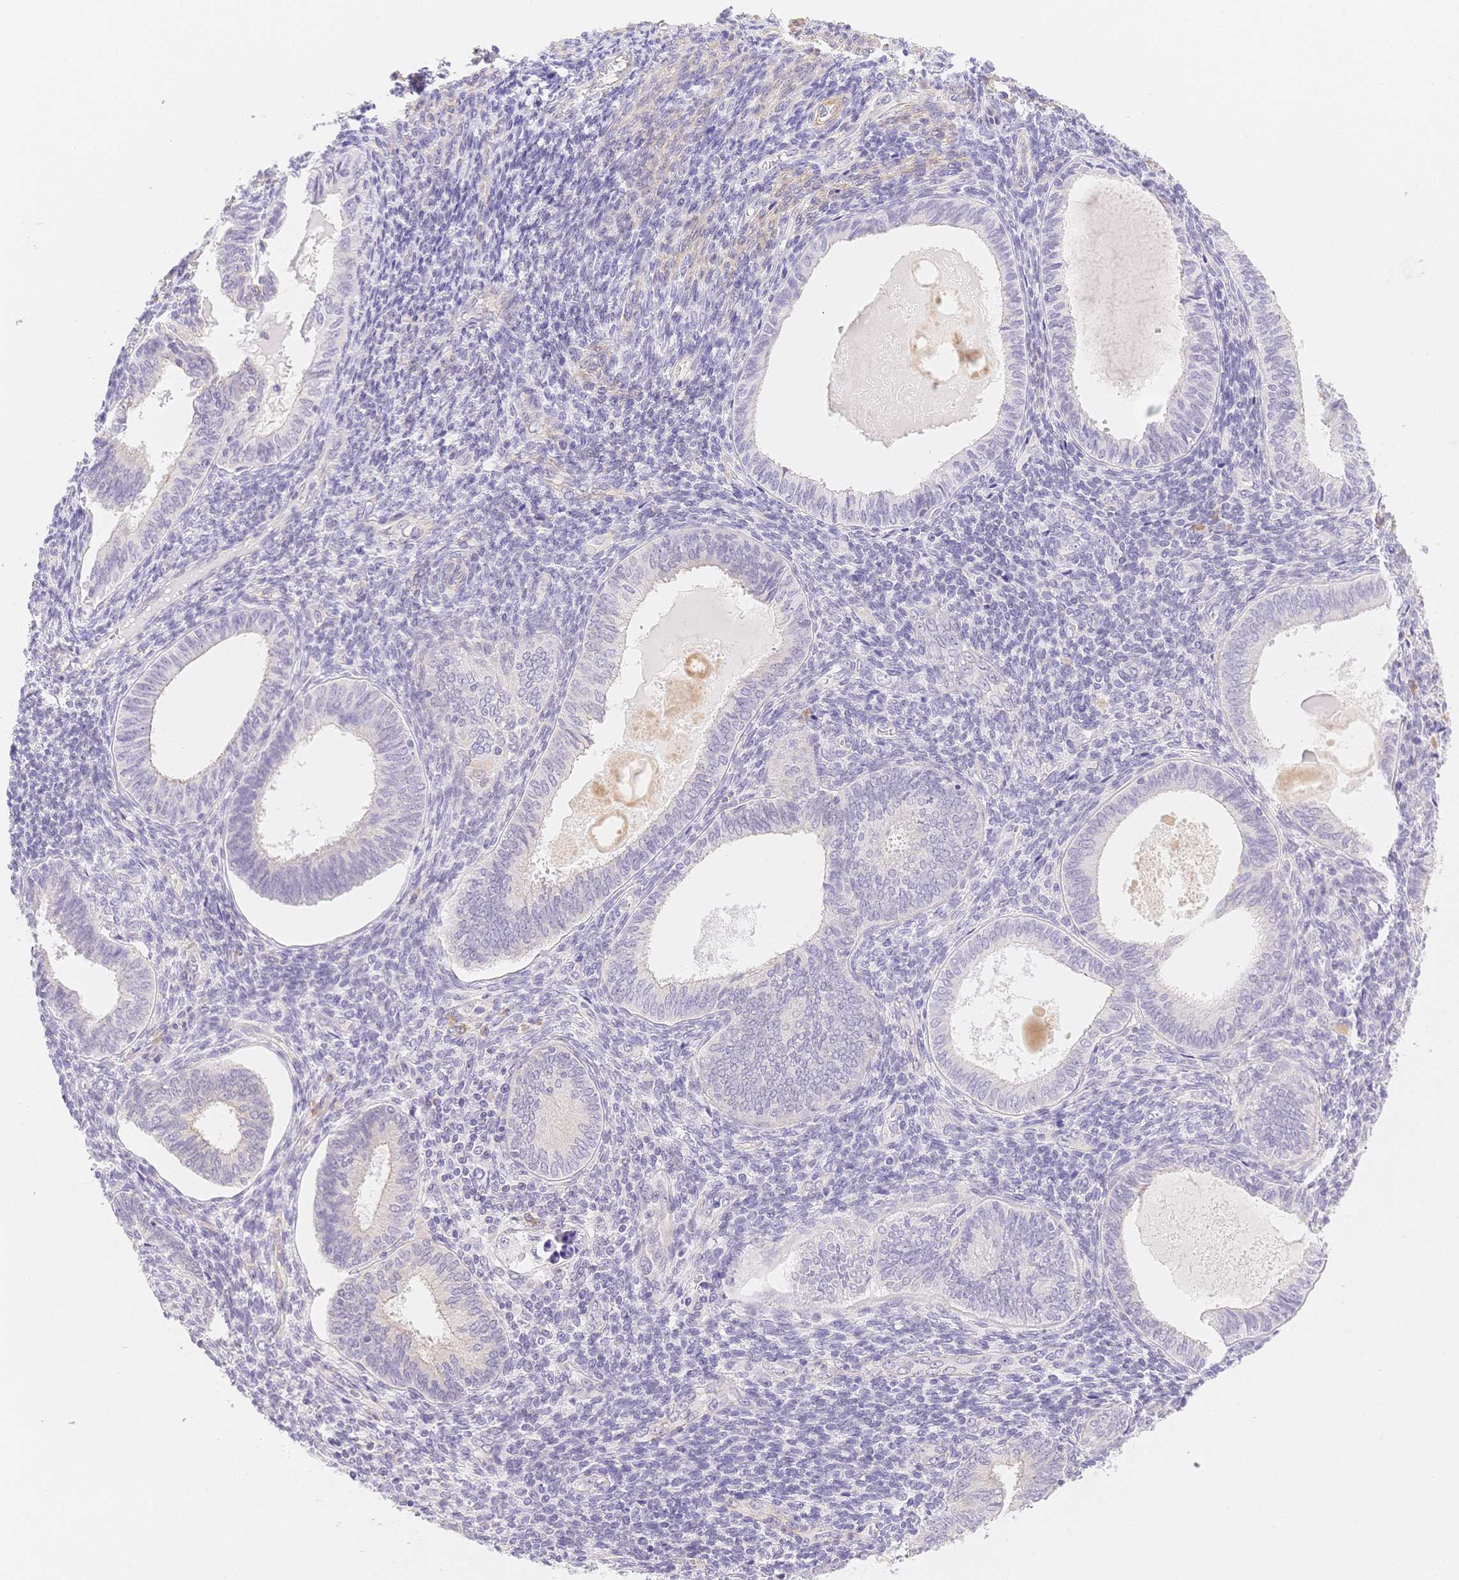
{"staining": {"intensity": "negative", "quantity": "none", "location": "none"}, "tissue": "endometrial cancer", "cell_type": "Tumor cells", "image_type": "cancer", "snomed": [{"axis": "morphology", "description": "Adenocarcinoma, NOS"}, {"axis": "topography", "description": "Uterus"}], "caption": "Immunohistochemistry of human endometrial cancer shows no staining in tumor cells. (Immunohistochemistry (ihc), brightfield microscopy, high magnification).", "gene": "CSN1S1", "patient": {"sex": "female", "age": 62}}